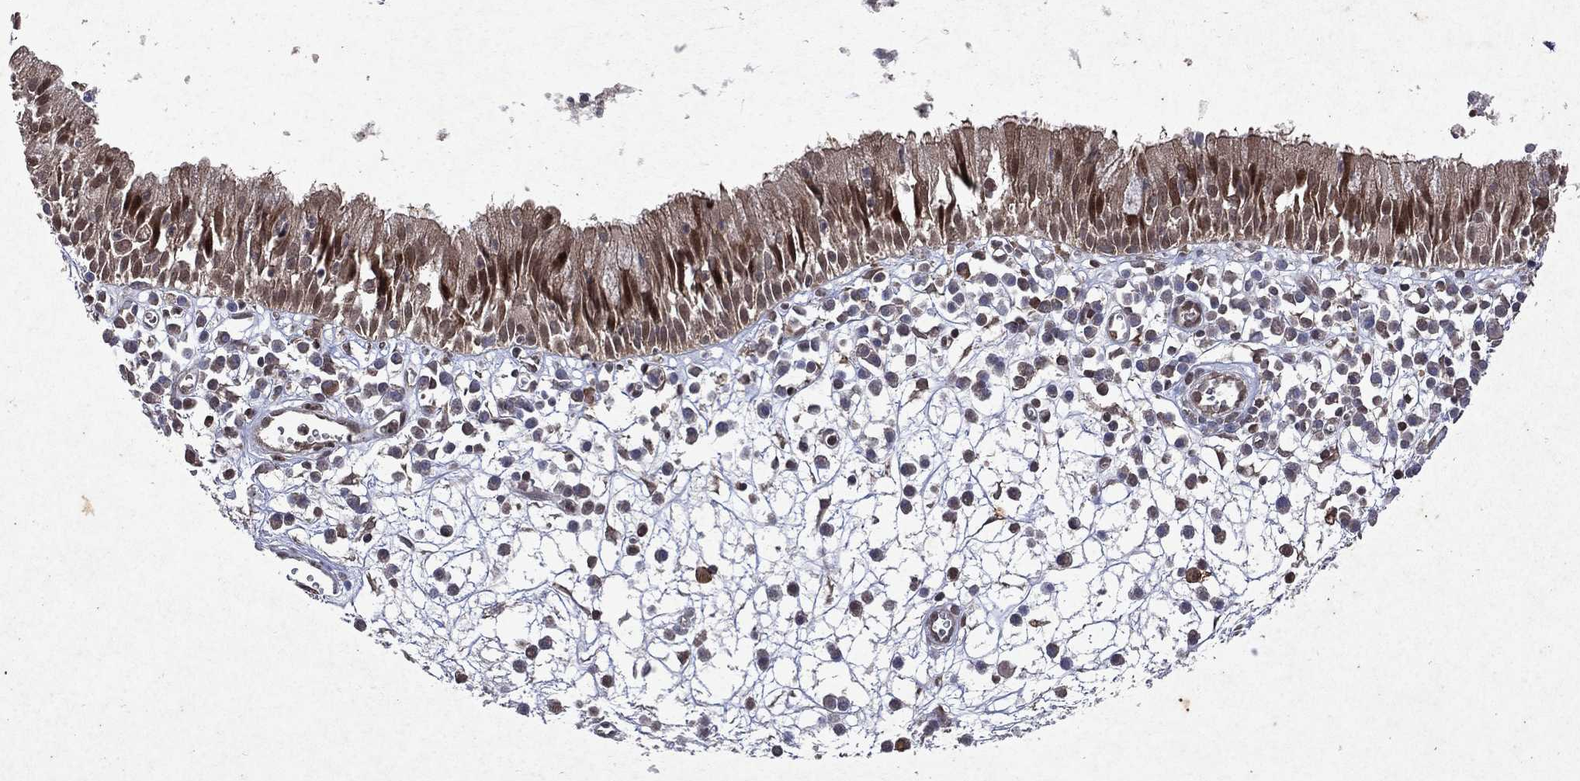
{"staining": {"intensity": "strong", "quantity": "<25%", "location": "cytoplasmic/membranous,nuclear"}, "tissue": "nasopharynx", "cell_type": "Respiratory epithelial cells", "image_type": "normal", "snomed": [{"axis": "morphology", "description": "Normal tissue, NOS"}, {"axis": "topography", "description": "Nasopharynx"}], "caption": "Immunohistochemical staining of unremarkable nasopharynx displays <25% levels of strong cytoplasmic/membranous,nuclear protein staining in approximately <25% of respiratory epithelial cells.", "gene": "MTAP", "patient": {"sex": "female", "age": 77}}